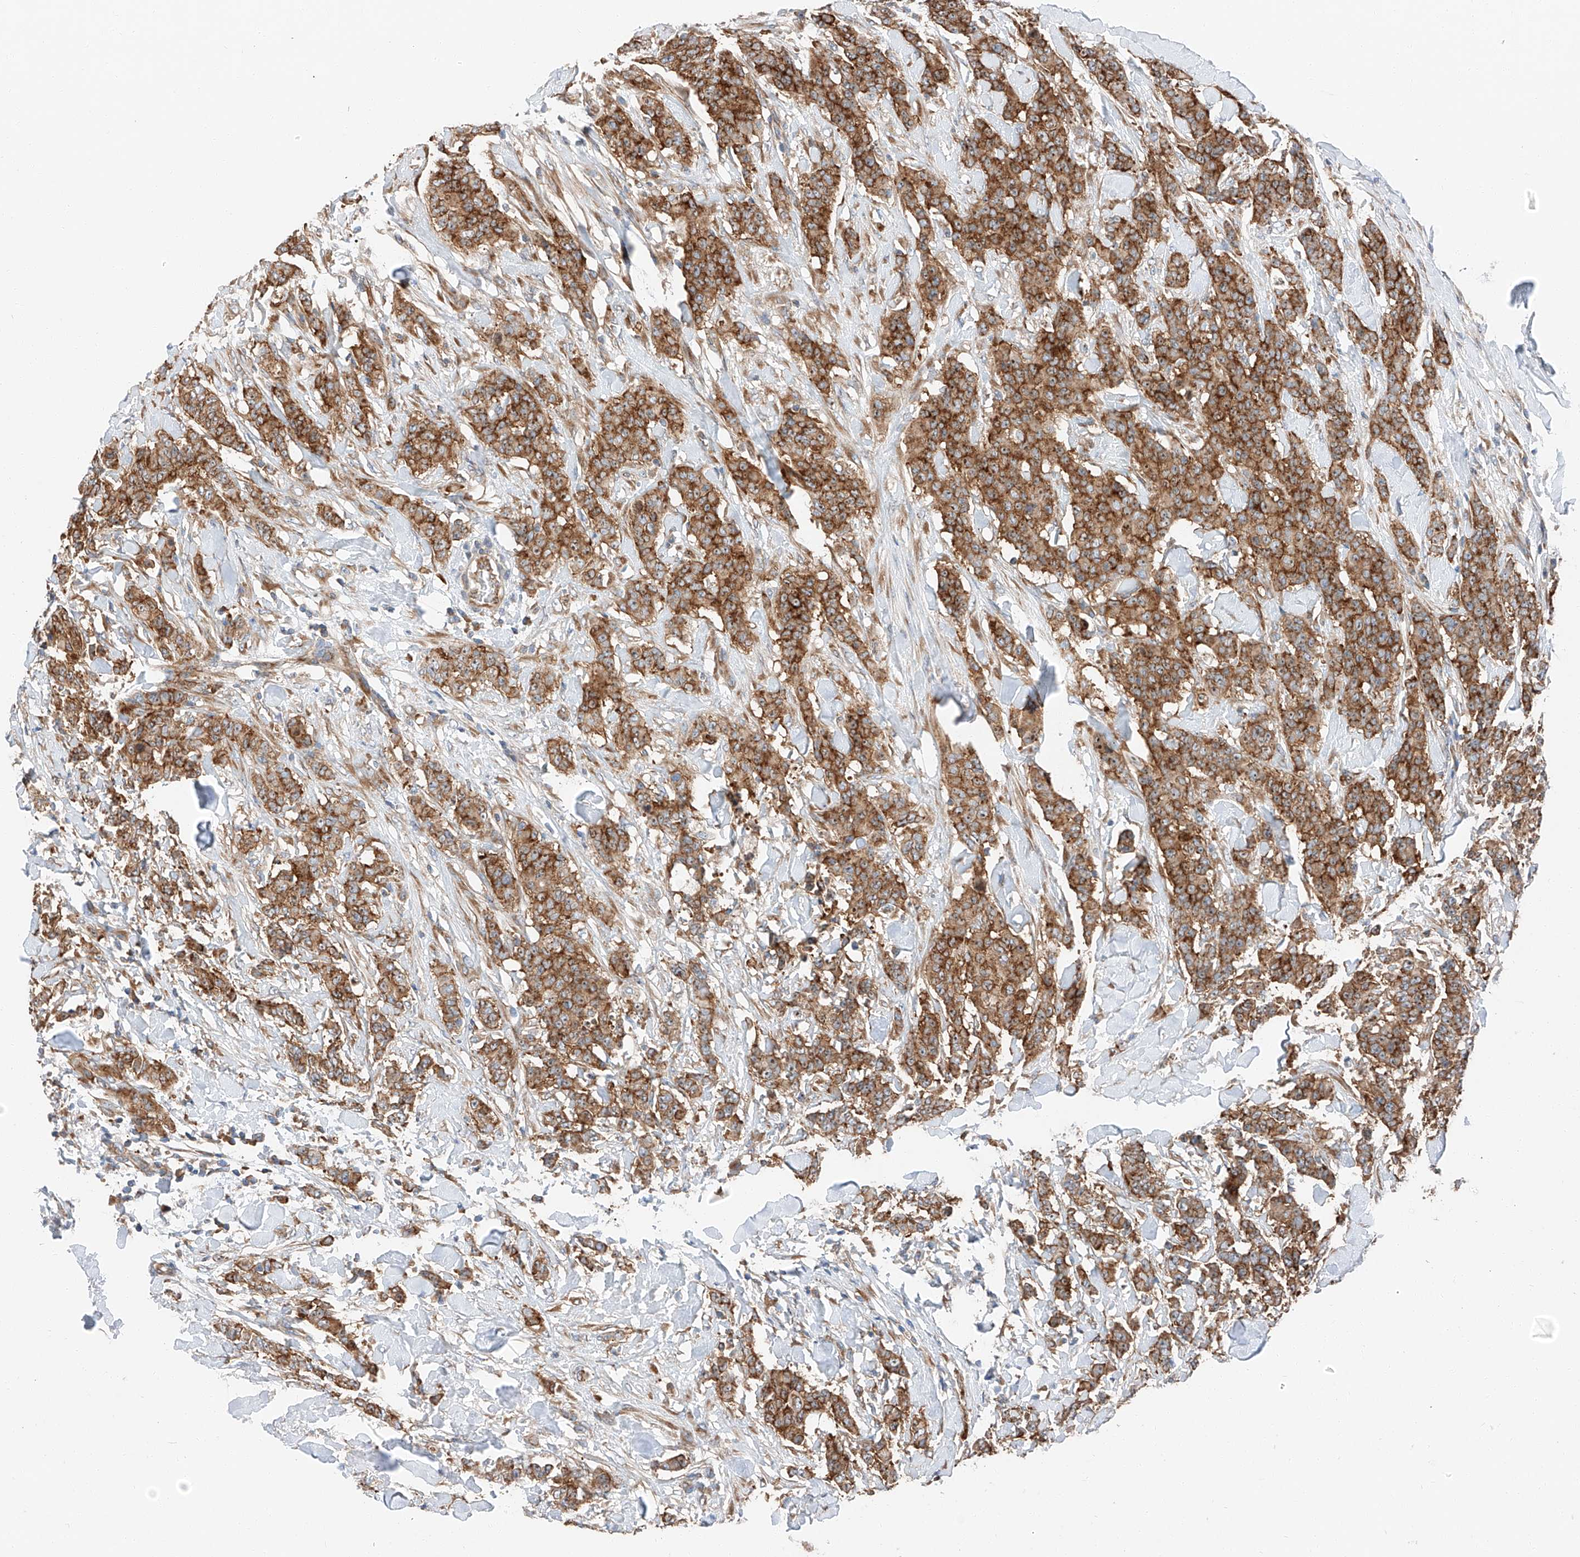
{"staining": {"intensity": "strong", "quantity": ">75%", "location": "cytoplasmic/membranous"}, "tissue": "breast cancer", "cell_type": "Tumor cells", "image_type": "cancer", "snomed": [{"axis": "morphology", "description": "Duct carcinoma"}, {"axis": "topography", "description": "Breast"}], "caption": "High-power microscopy captured an immunohistochemistry (IHC) photomicrograph of breast cancer, revealing strong cytoplasmic/membranous positivity in about >75% of tumor cells.", "gene": "ZC3H15", "patient": {"sex": "female", "age": 40}}